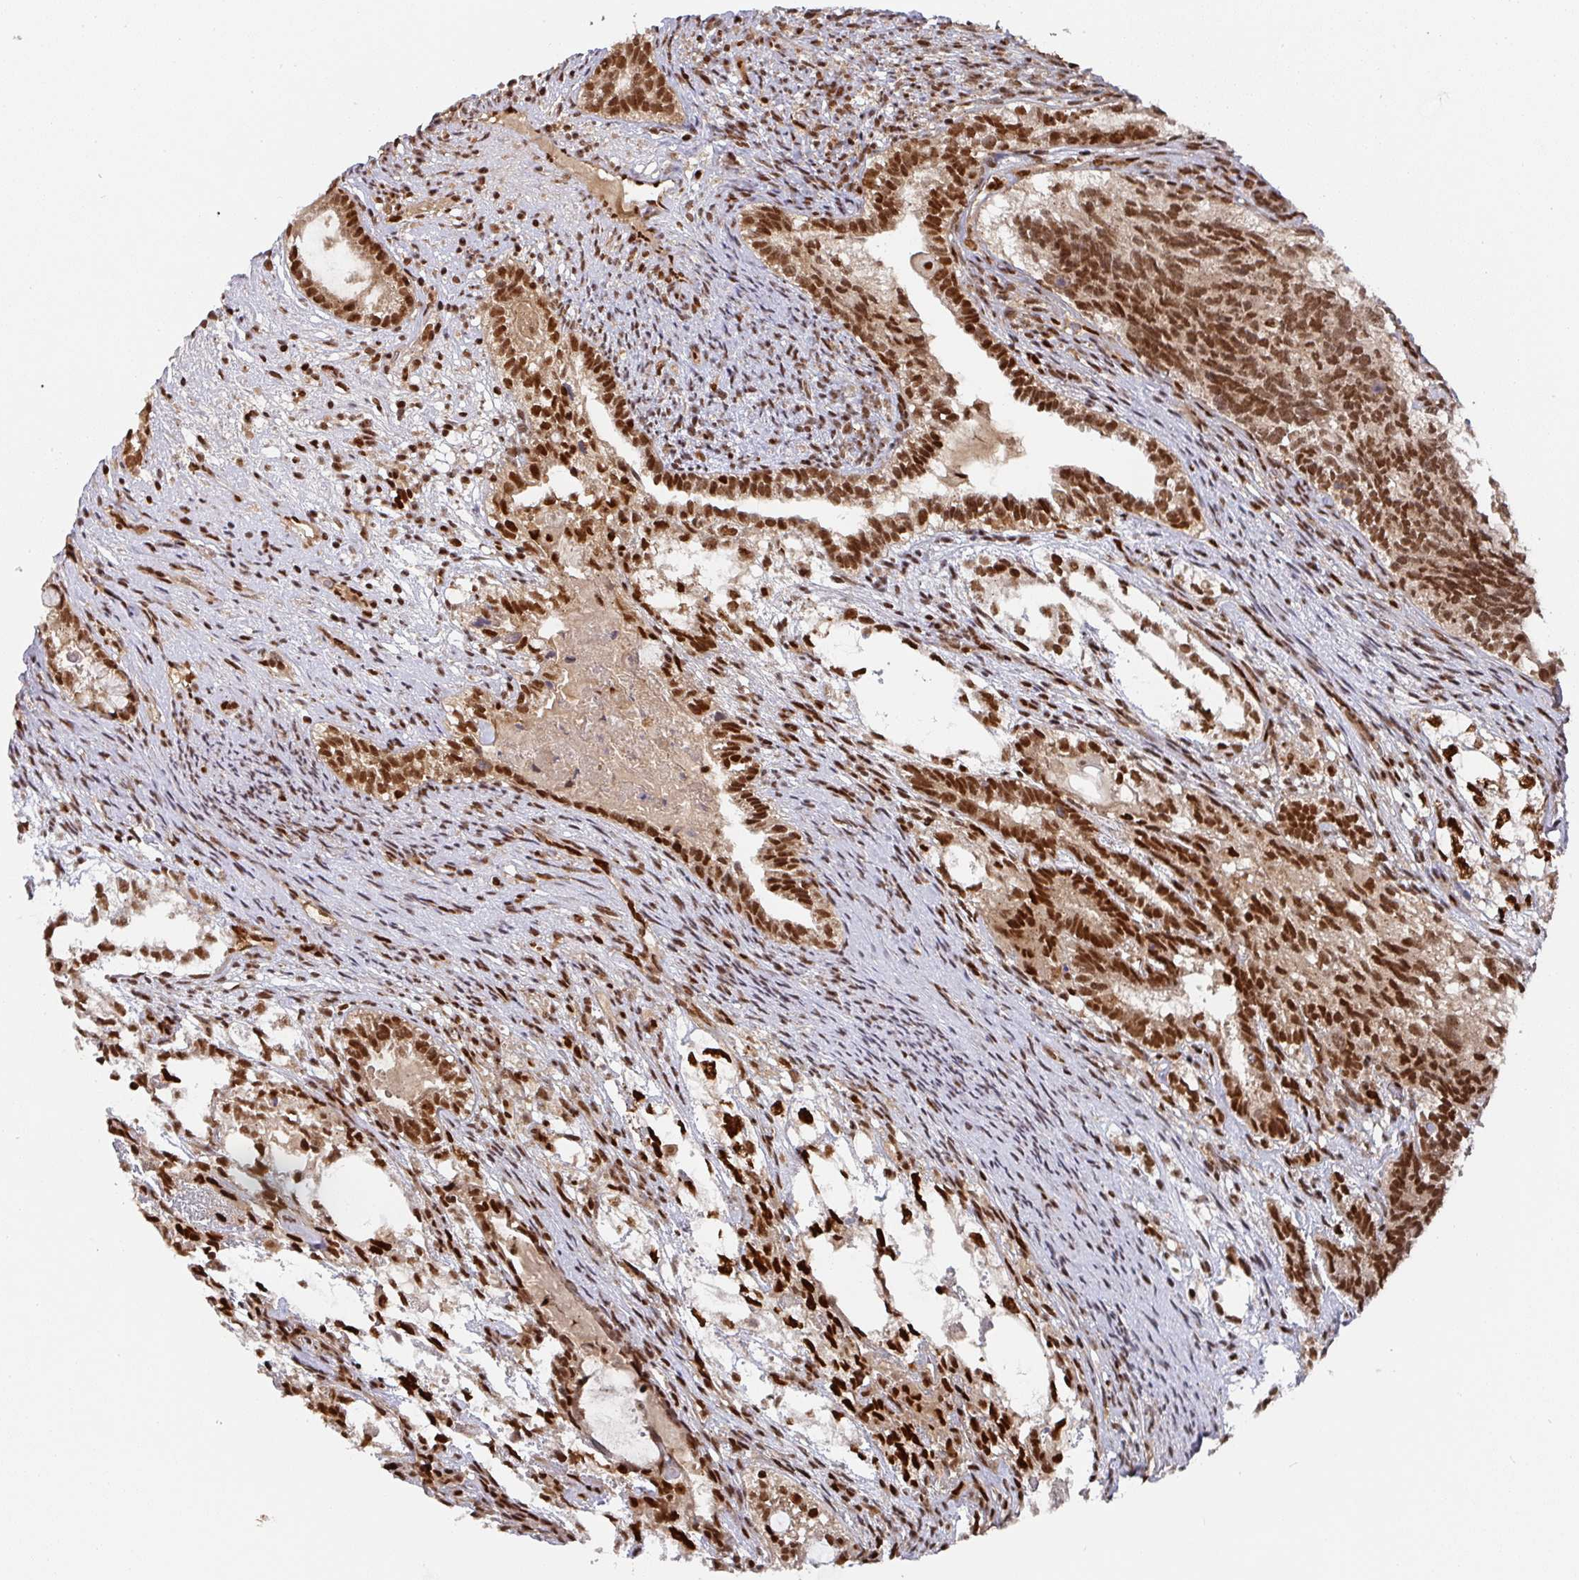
{"staining": {"intensity": "strong", "quantity": ">75%", "location": "nuclear"}, "tissue": "testis cancer", "cell_type": "Tumor cells", "image_type": "cancer", "snomed": [{"axis": "morphology", "description": "Seminoma, NOS"}, {"axis": "morphology", "description": "Carcinoma, Embryonal, NOS"}, {"axis": "topography", "description": "Testis"}], "caption": "Brown immunohistochemical staining in human testis cancer (embryonal carcinoma) reveals strong nuclear positivity in approximately >75% of tumor cells.", "gene": "DIDO1", "patient": {"sex": "male", "age": 41}}